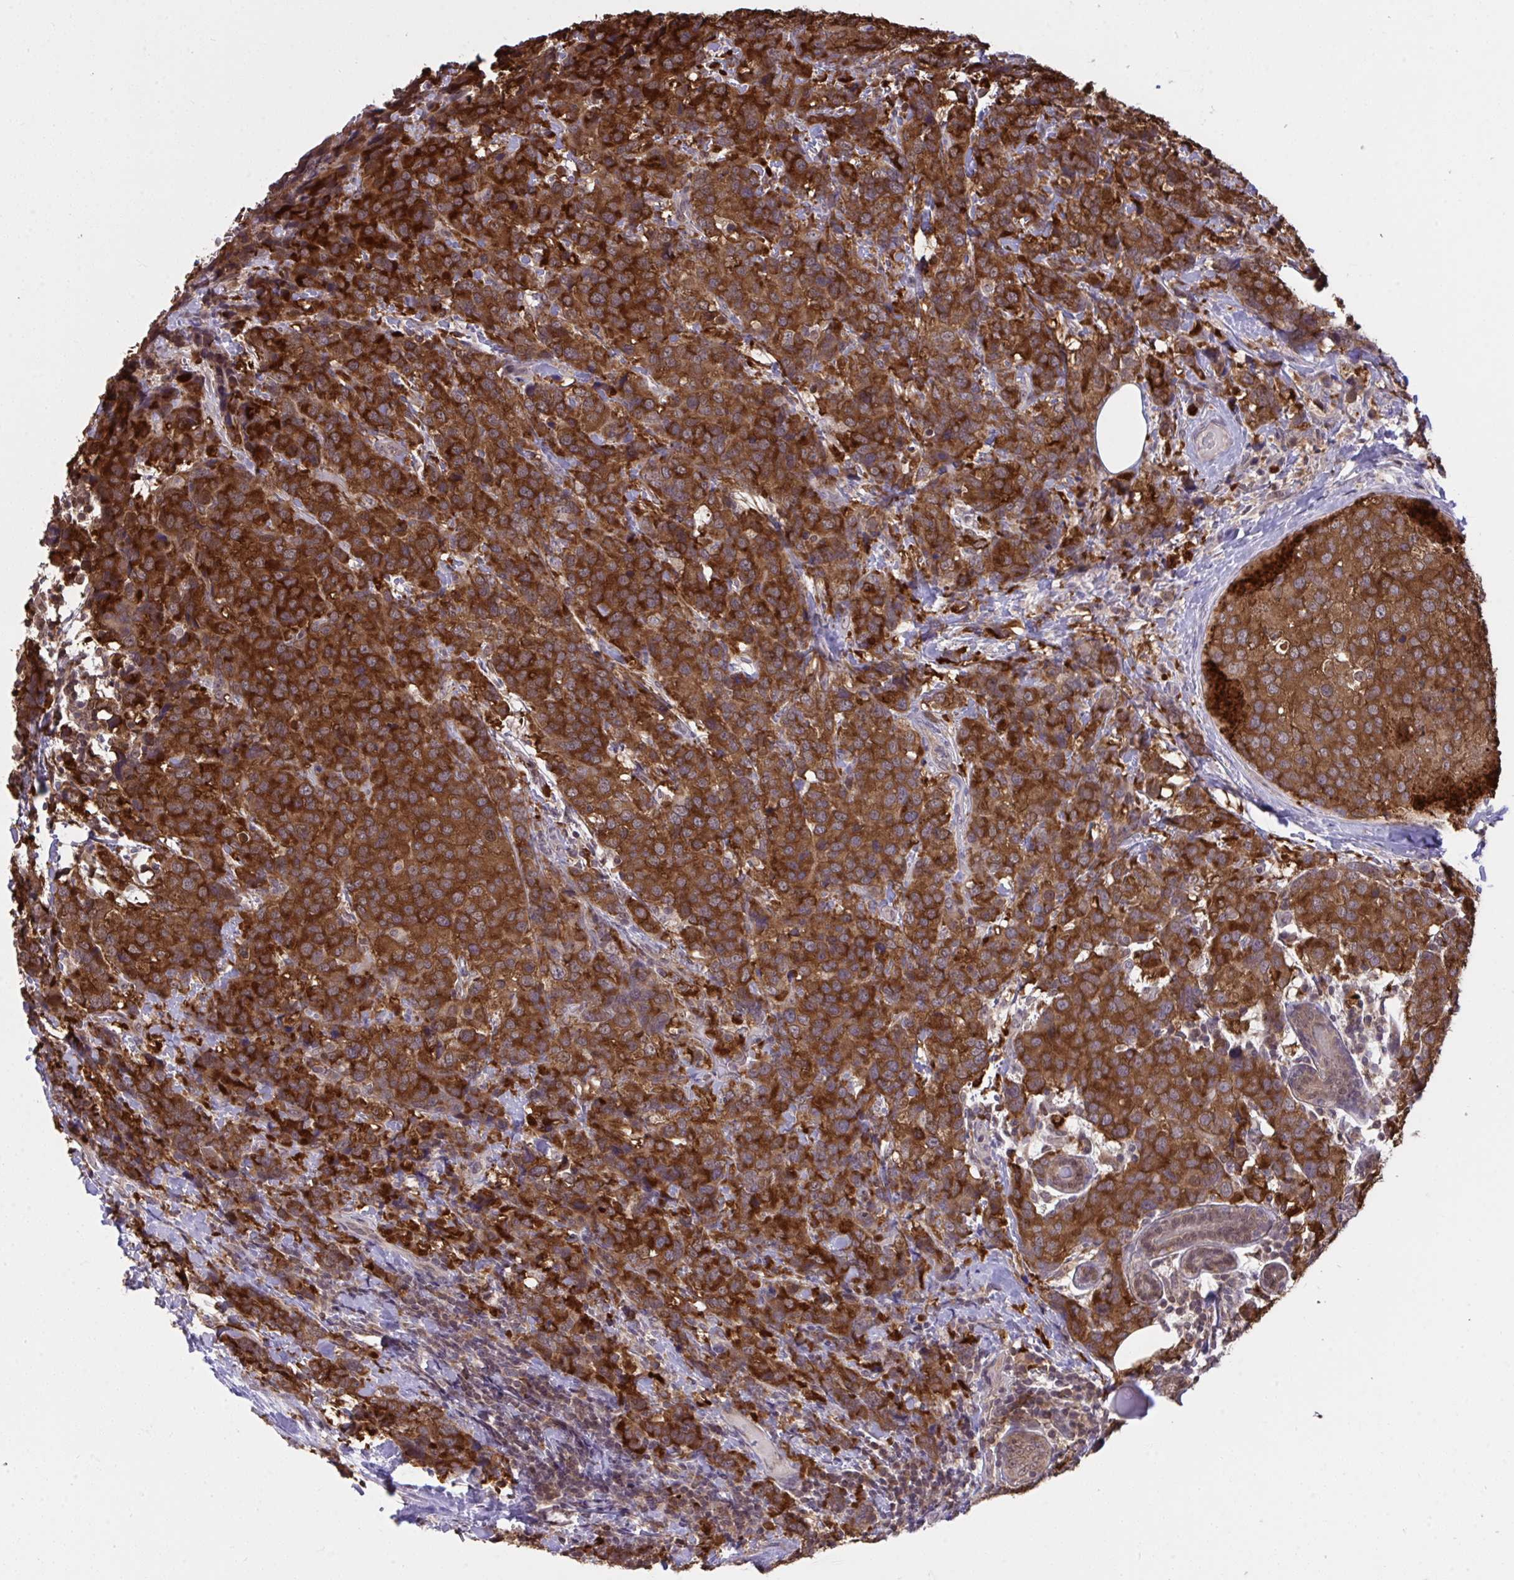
{"staining": {"intensity": "strong", "quantity": ">75%", "location": "cytoplasmic/membranous"}, "tissue": "breast cancer", "cell_type": "Tumor cells", "image_type": "cancer", "snomed": [{"axis": "morphology", "description": "Lobular carcinoma"}, {"axis": "topography", "description": "Breast"}], "caption": "Human breast cancer stained with a protein marker displays strong staining in tumor cells.", "gene": "C12orf57", "patient": {"sex": "female", "age": 59}}